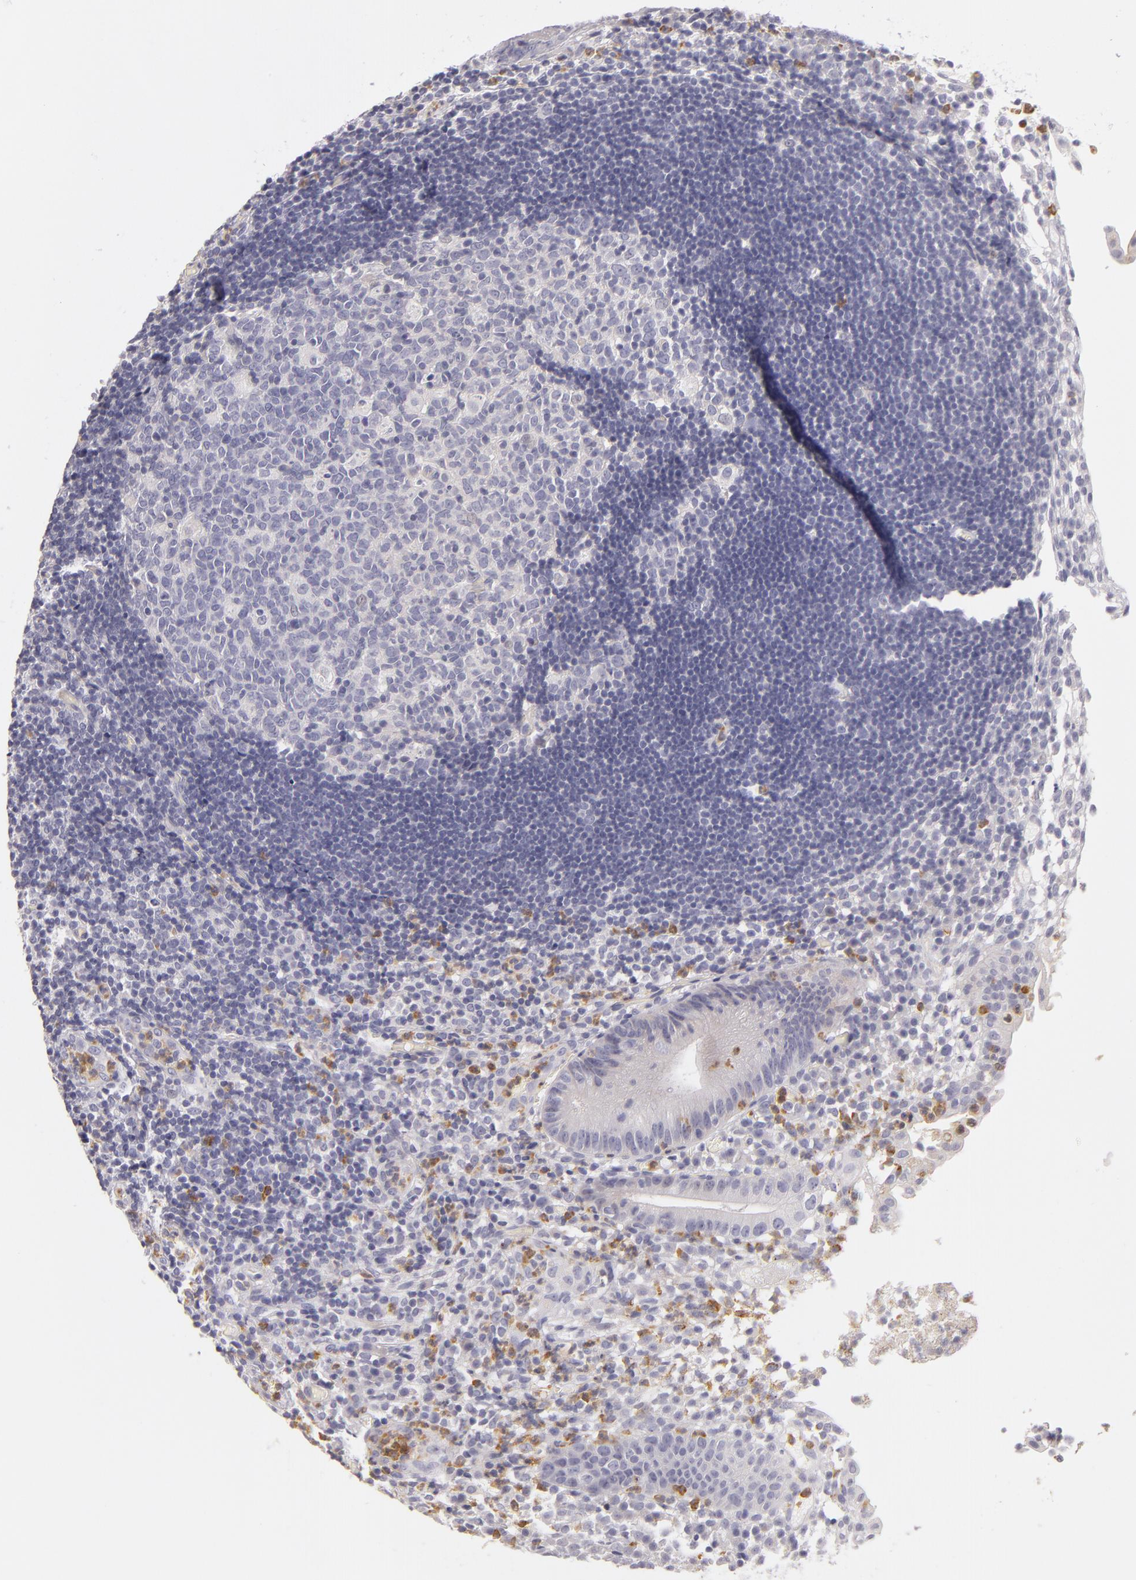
{"staining": {"intensity": "negative", "quantity": "none", "location": "none"}, "tissue": "appendix", "cell_type": "Glandular cells", "image_type": "normal", "snomed": [{"axis": "morphology", "description": "Normal tissue, NOS"}, {"axis": "topography", "description": "Appendix"}], "caption": "Unremarkable appendix was stained to show a protein in brown. There is no significant staining in glandular cells. (DAB immunohistochemistry (IHC), high magnification).", "gene": "FAM181A", "patient": {"sex": "male", "age": 25}}